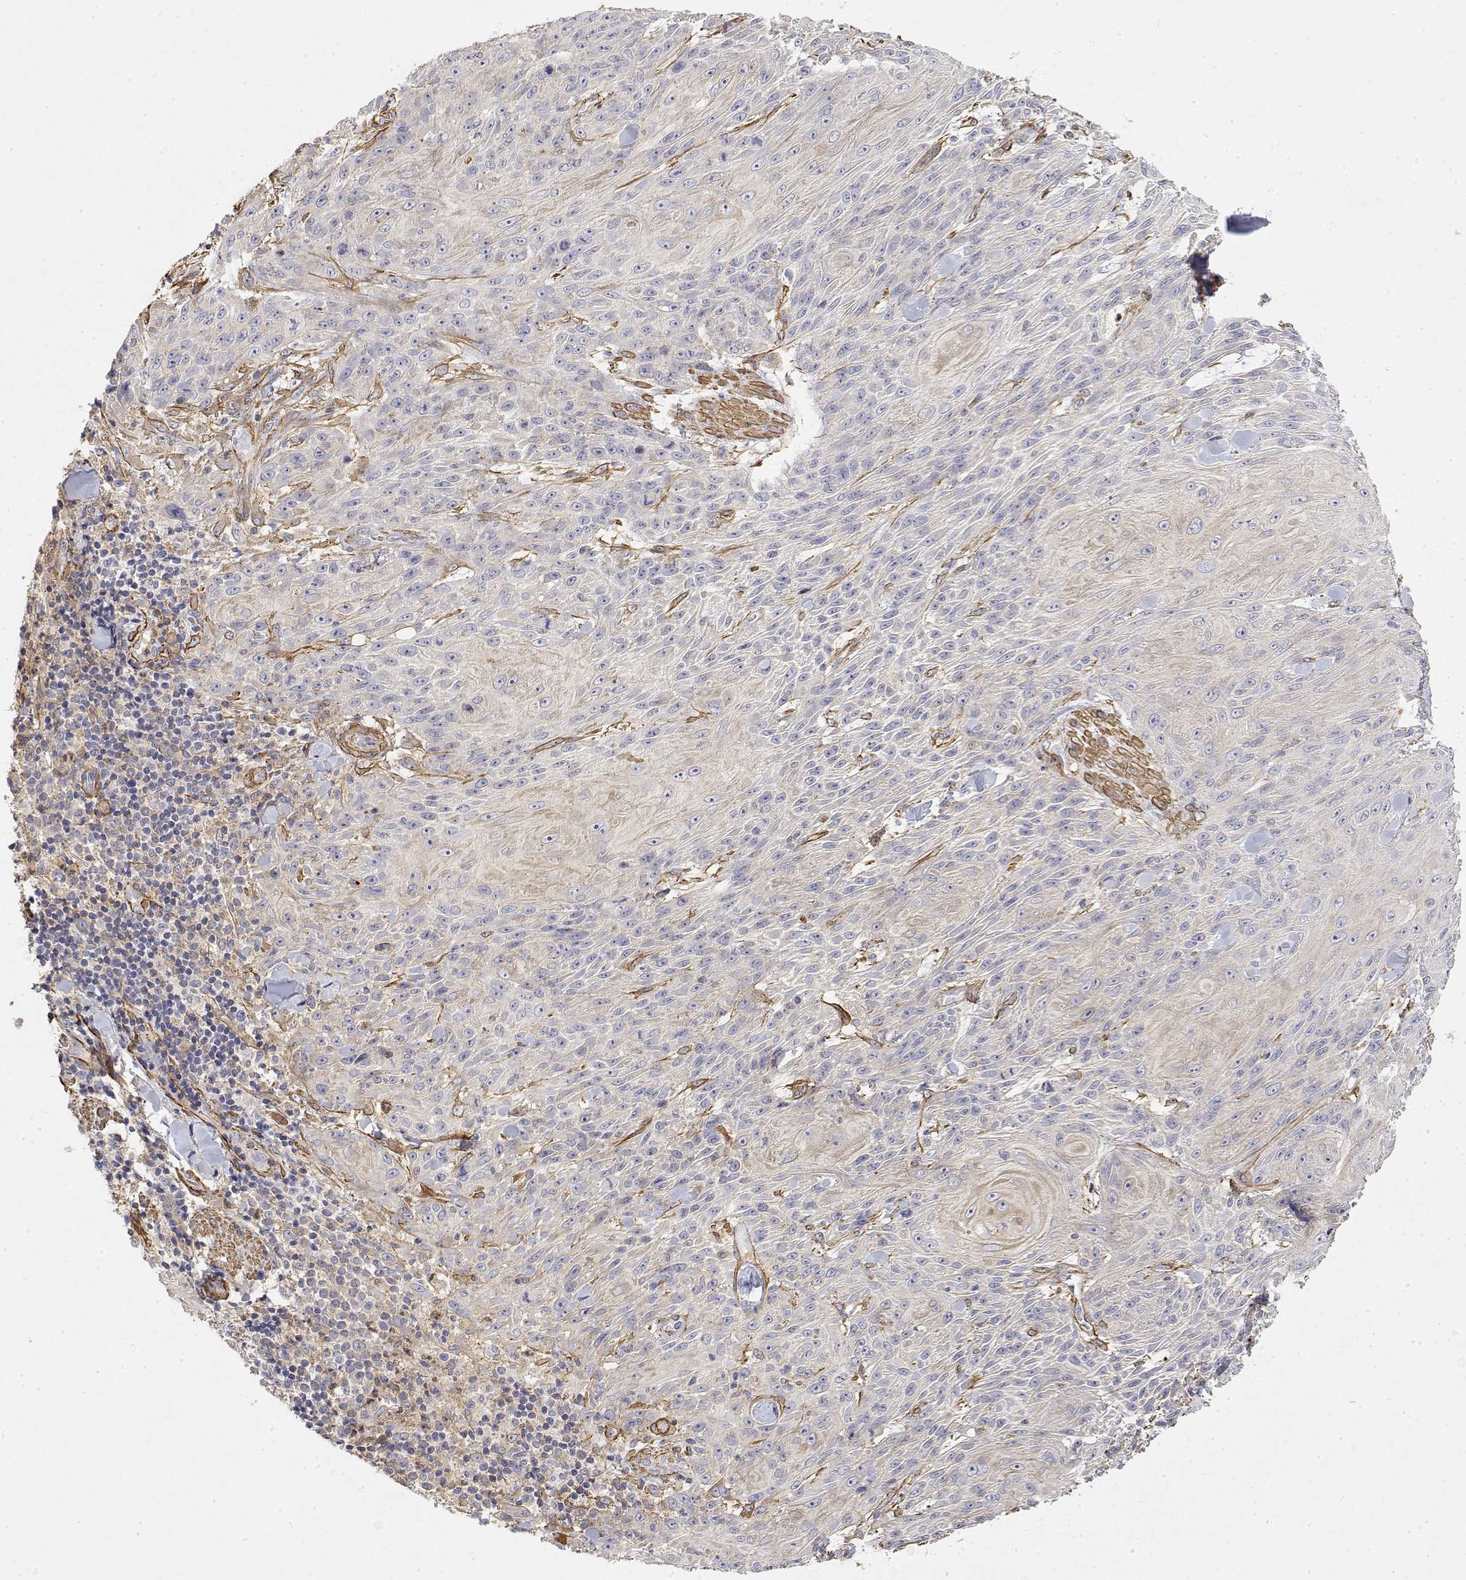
{"staining": {"intensity": "negative", "quantity": "none", "location": "none"}, "tissue": "skin cancer", "cell_type": "Tumor cells", "image_type": "cancer", "snomed": [{"axis": "morphology", "description": "Squamous cell carcinoma, NOS"}, {"axis": "topography", "description": "Skin"}], "caption": "DAB (3,3'-diaminobenzidine) immunohistochemical staining of human skin cancer reveals no significant expression in tumor cells. (Brightfield microscopy of DAB (3,3'-diaminobenzidine) immunohistochemistry at high magnification).", "gene": "SOWAHD", "patient": {"sex": "male", "age": 88}}